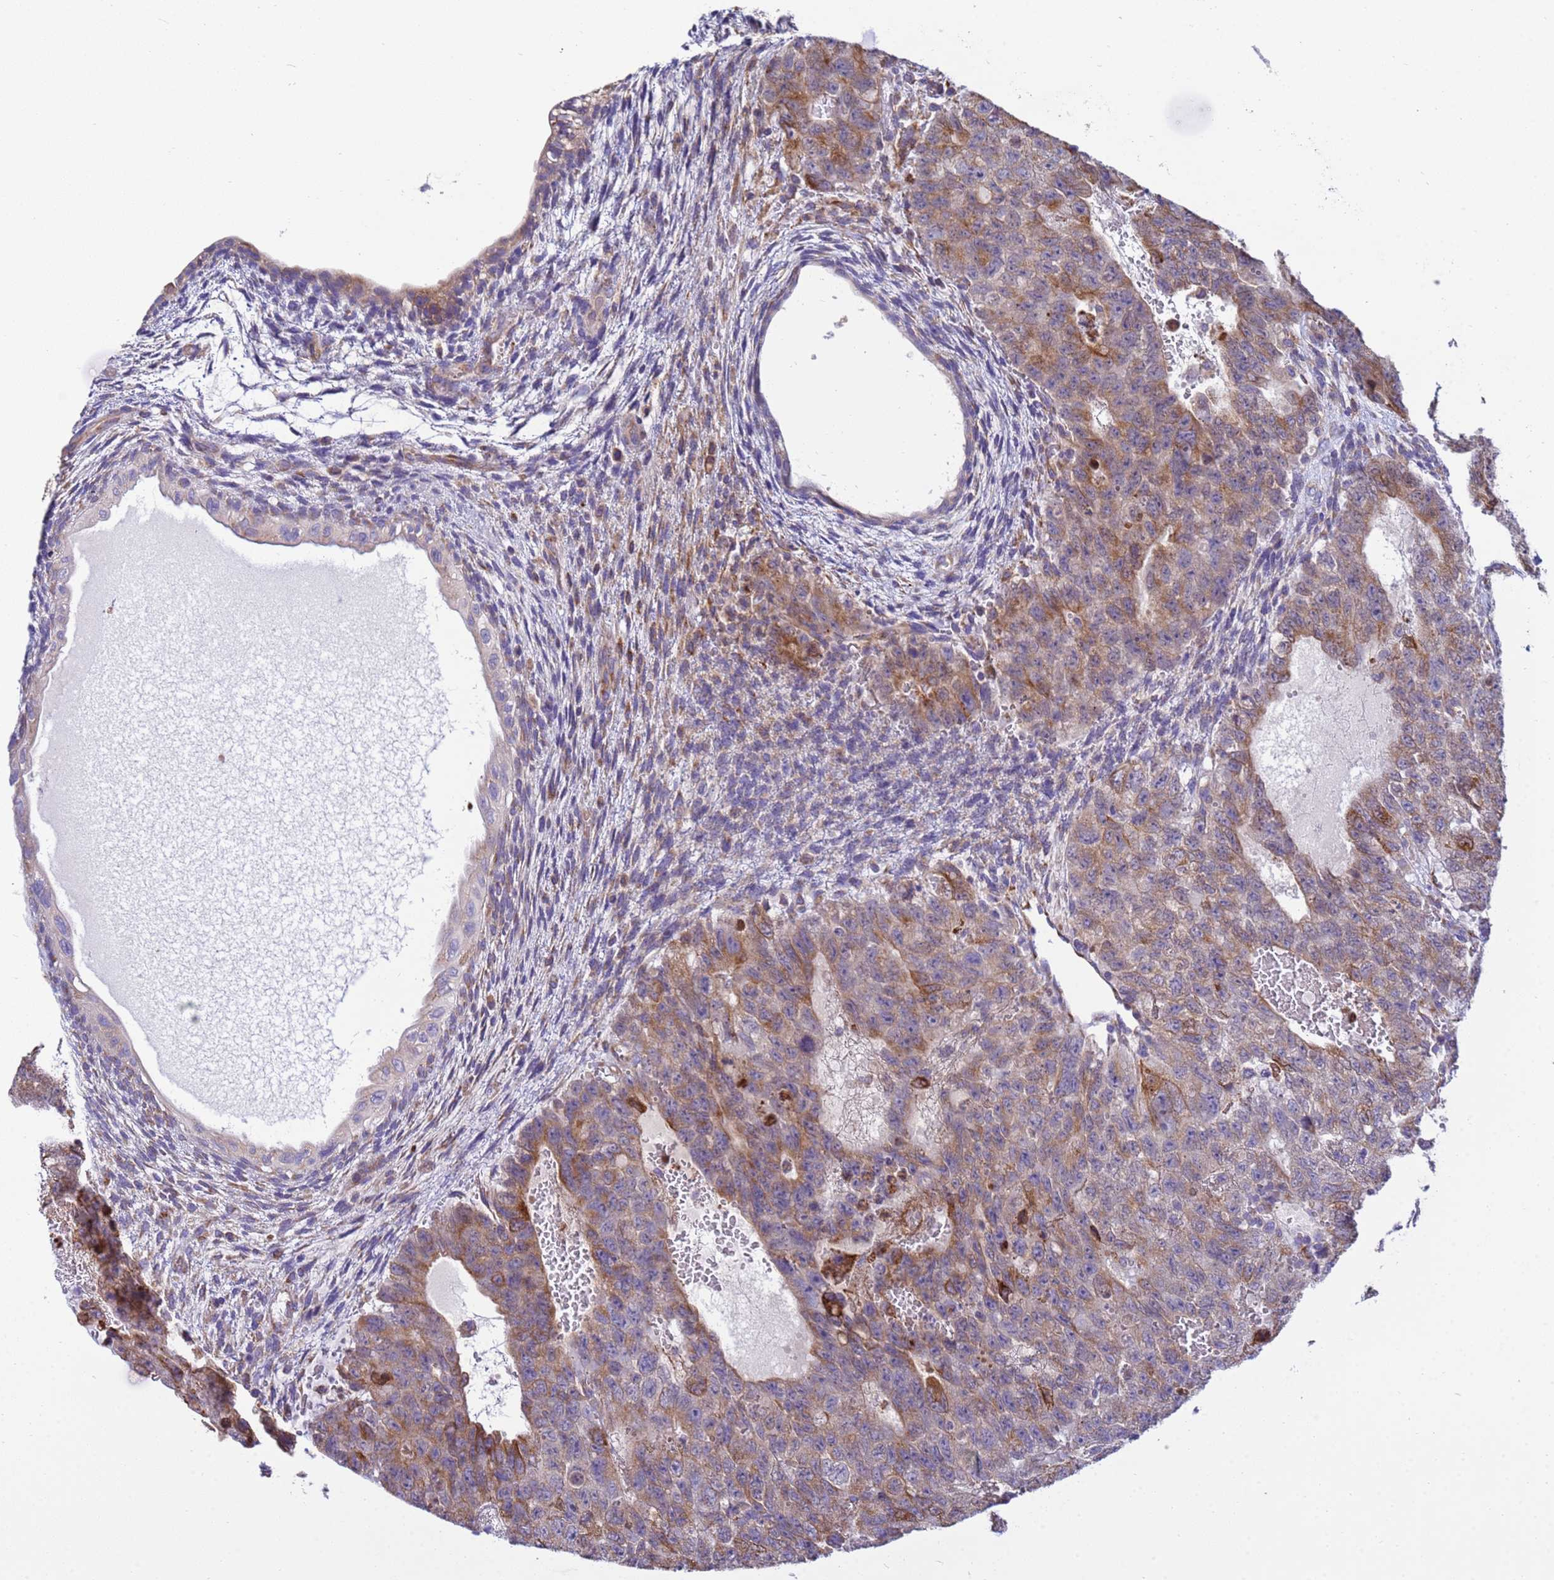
{"staining": {"intensity": "moderate", "quantity": ">75%", "location": "cytoplasmic/membranous"}, "tissue": "testis cancer", "cell_type": "Tumor cells", "image_type": "cancer", "snomed": [{"axis": "morphology", "description": "Carcinoma, Embryonal, NOS"}, {"axis": "topography", "description": "Testis"}], "caption": "Protein staining of testis cancer tissue reveals moderate cytoplasmic/membranous staining in approximately >75% of tumor cells.", "gene": "THAP5", "patient": {"sex": "male", "age": 26}}